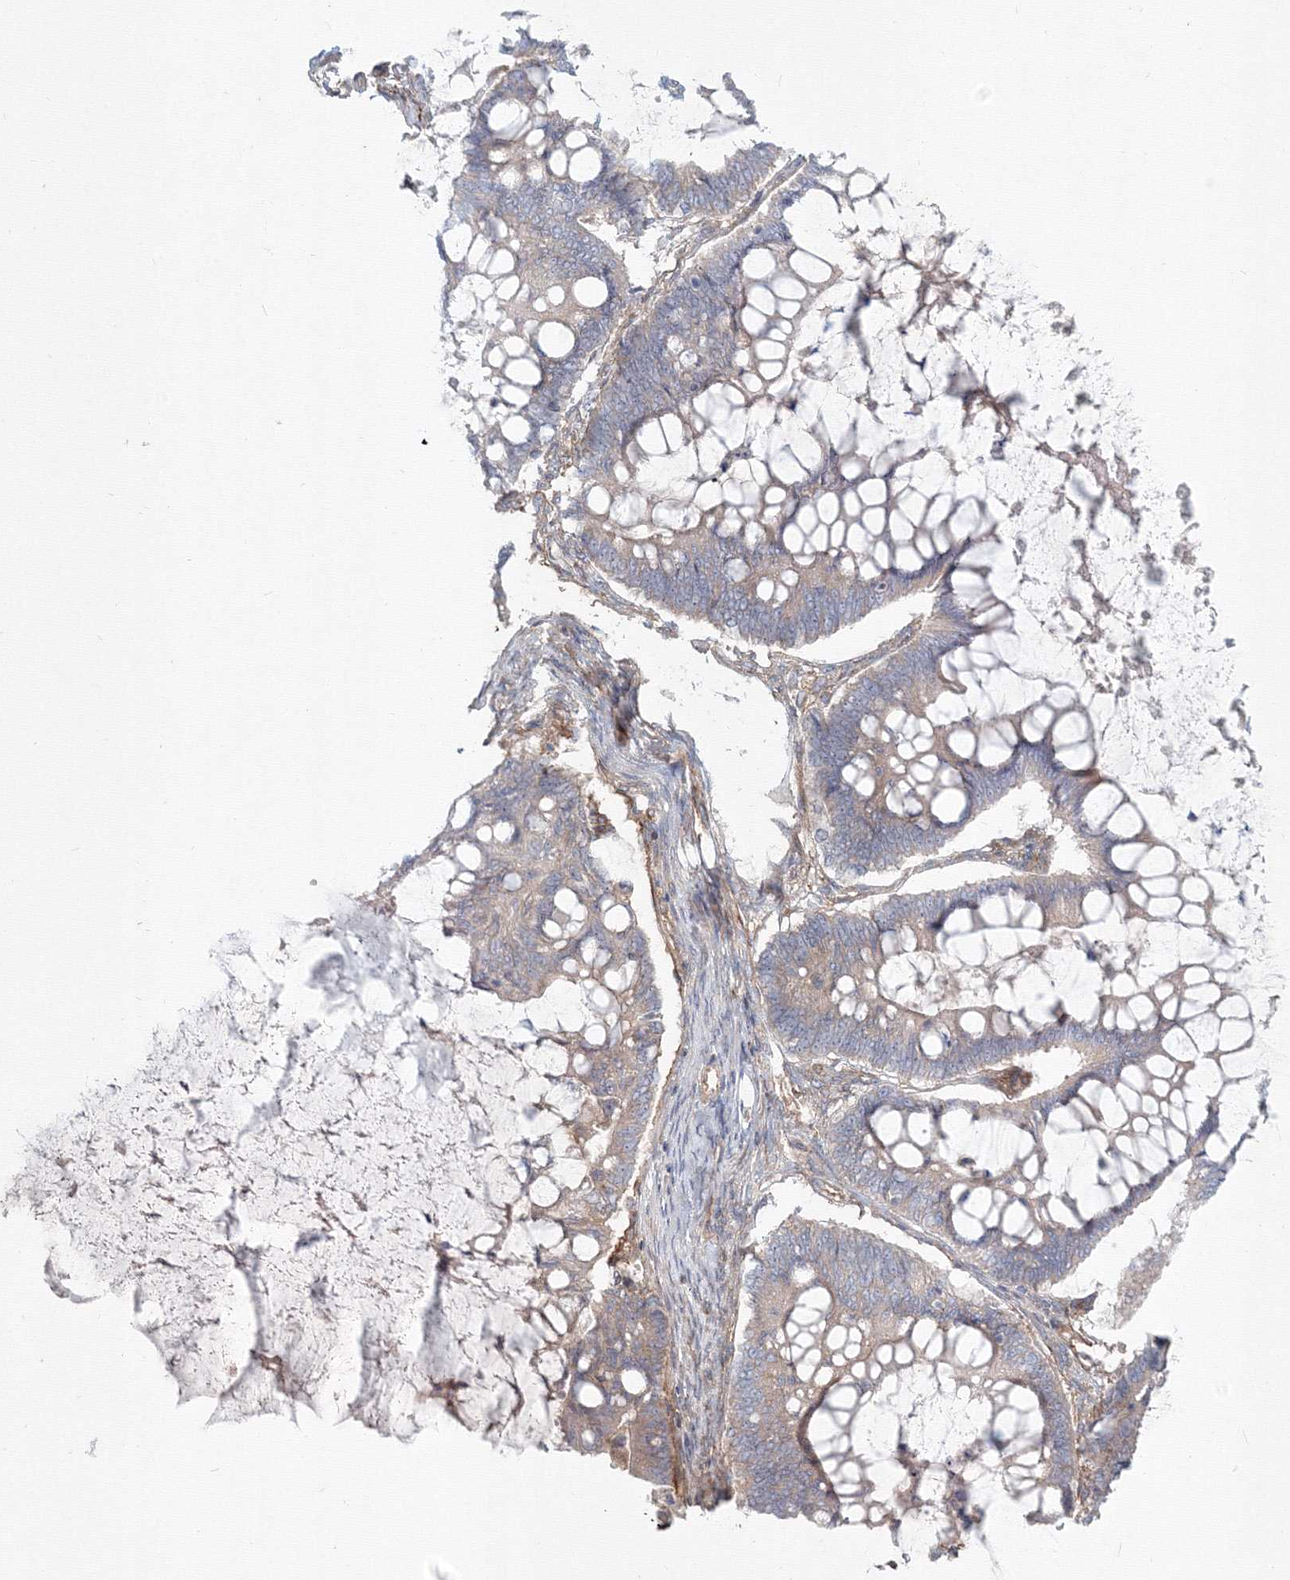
{"staining": {"intensity": "weak", "quantity": "<25%", "location": "cytoplasmic/membranous"}, "tissue": "ovarian cancer", "cell_type": "Tumor cells", "image_type": "cancer", "snomed": [{"axis": "morphology", "description": "Cystadenocarcinoma, mucinous, NOS"}, {"axis": "topography", "description": "Ovary"}], "caption": "Photomicrograph shows no protein expression in tumor cells of ovarian mucinous cystadenocarcinoma tissue.", "gene": "SH3PXD2A", "patient": {"sex": "female", "age": 61}}